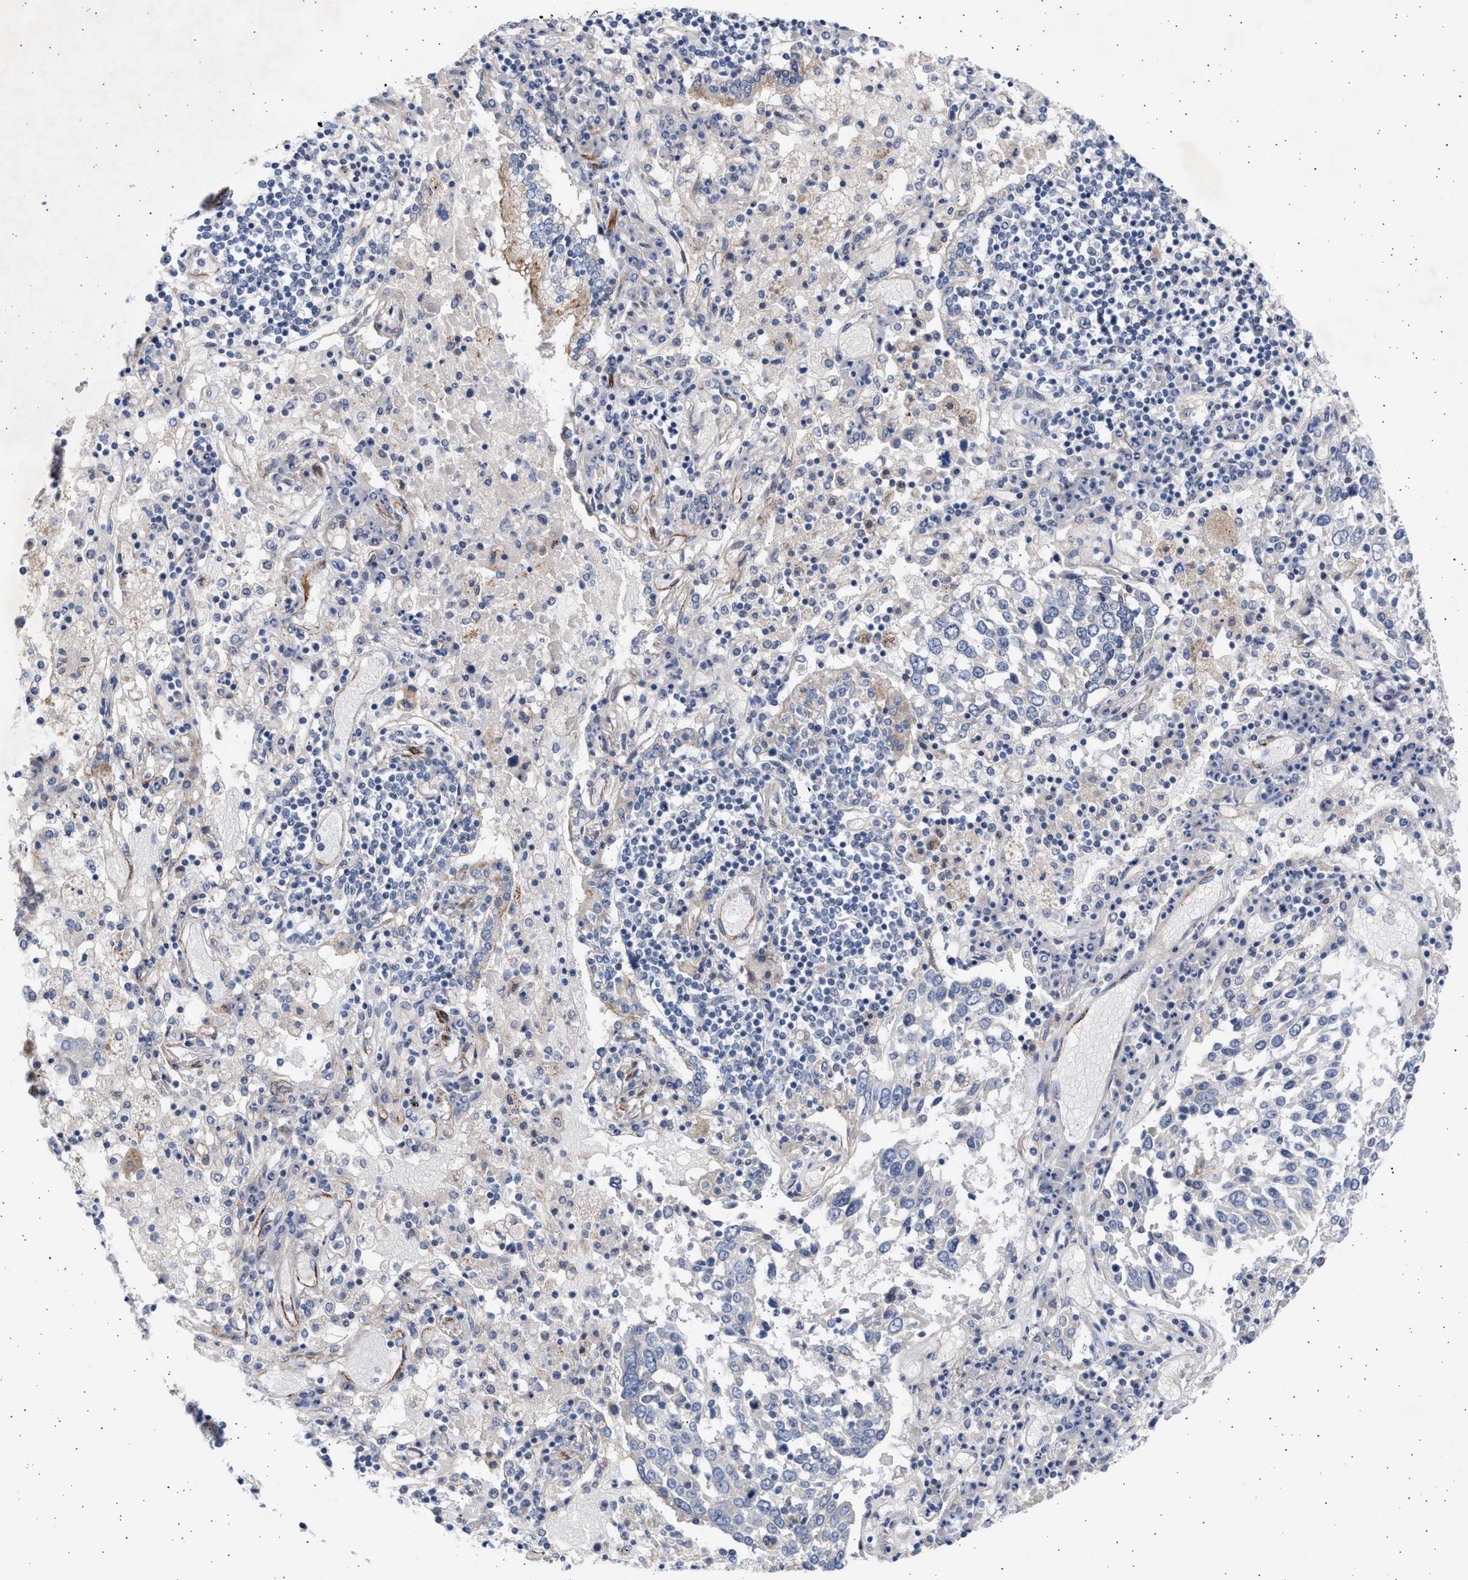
{"staining": {"intensity": "negative", "quantity": "none", "location": "none"}, "tissue": "lung cancer", "cell_type": "Tumor cells", "image_type": "cancer", "snomed": [{"axis": "morphology", "description": "Squamous cell carcinoma, NOS"}, {"axis": "topography", "description": "Lung"}], "caption": "Tumor cells show no significant protein expression in lung squamous cell carcinoma.", "gene": "NBR1", "patient": {"sex": "male", "age": 65}}